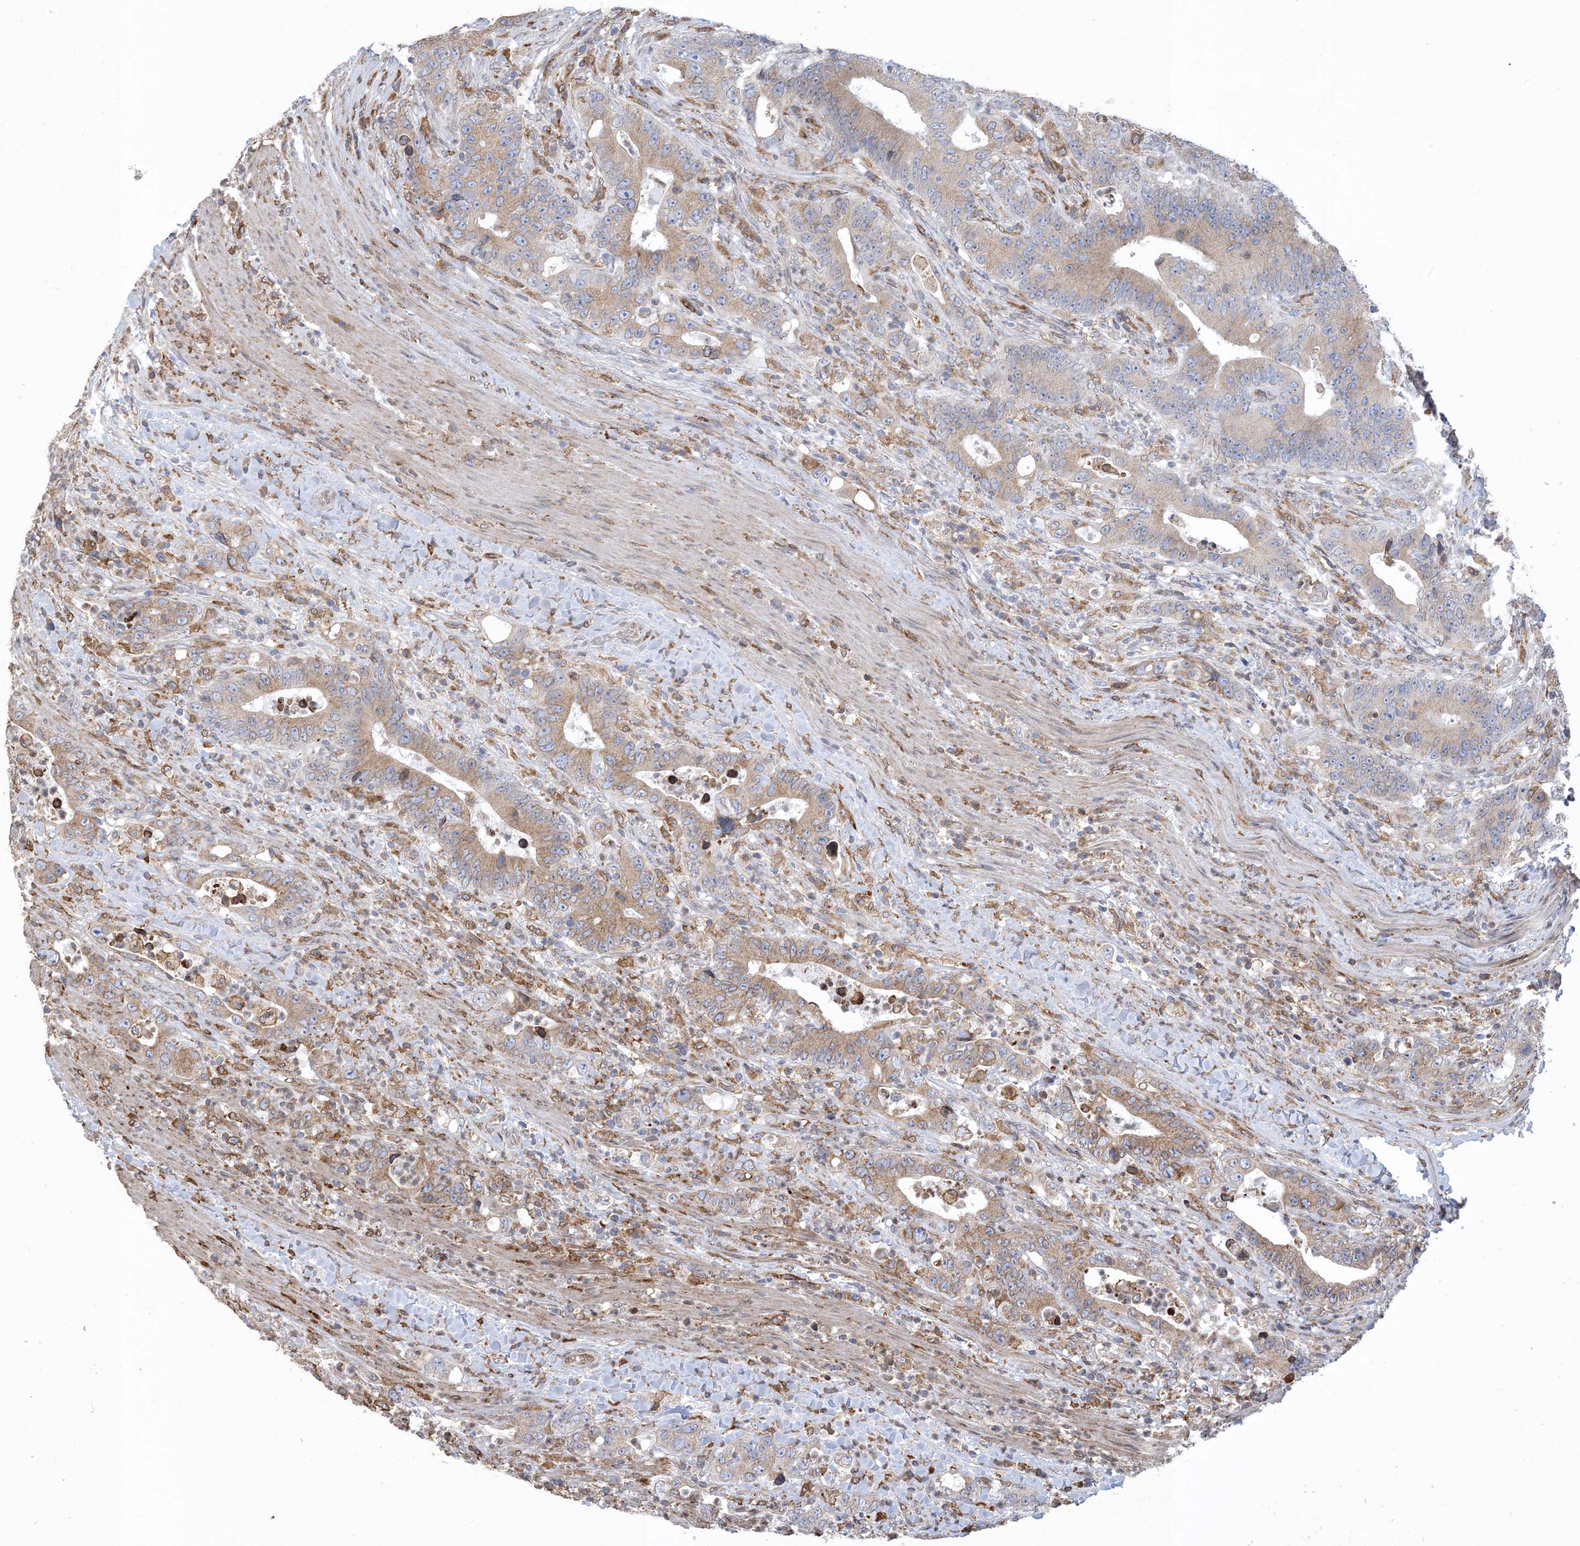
{"staining": {"intensity": "moderate", "quantity": ">75%", "location": "cytoplasmic/membranous"}, "tissue": "colorectal cancer", "cell_type": "Tumor cells", "image_type": "cancer", "snomed": [{"axis": "morphology", "description": "Adenocarcinoma, NOS"}, {"axis": "topography", "description": "Colon"}], "caption": "Immunohistochemistry (IHC) of colorectal cancer displays medium levels of moderate cytoplasmic/membranous positivity in about >75% of tumor cells. (brown staining indicates protein expression, while blue staining denotes nuclei).", "gene": "SHANK1", "patient": {"sex": "female", "age": 75}}